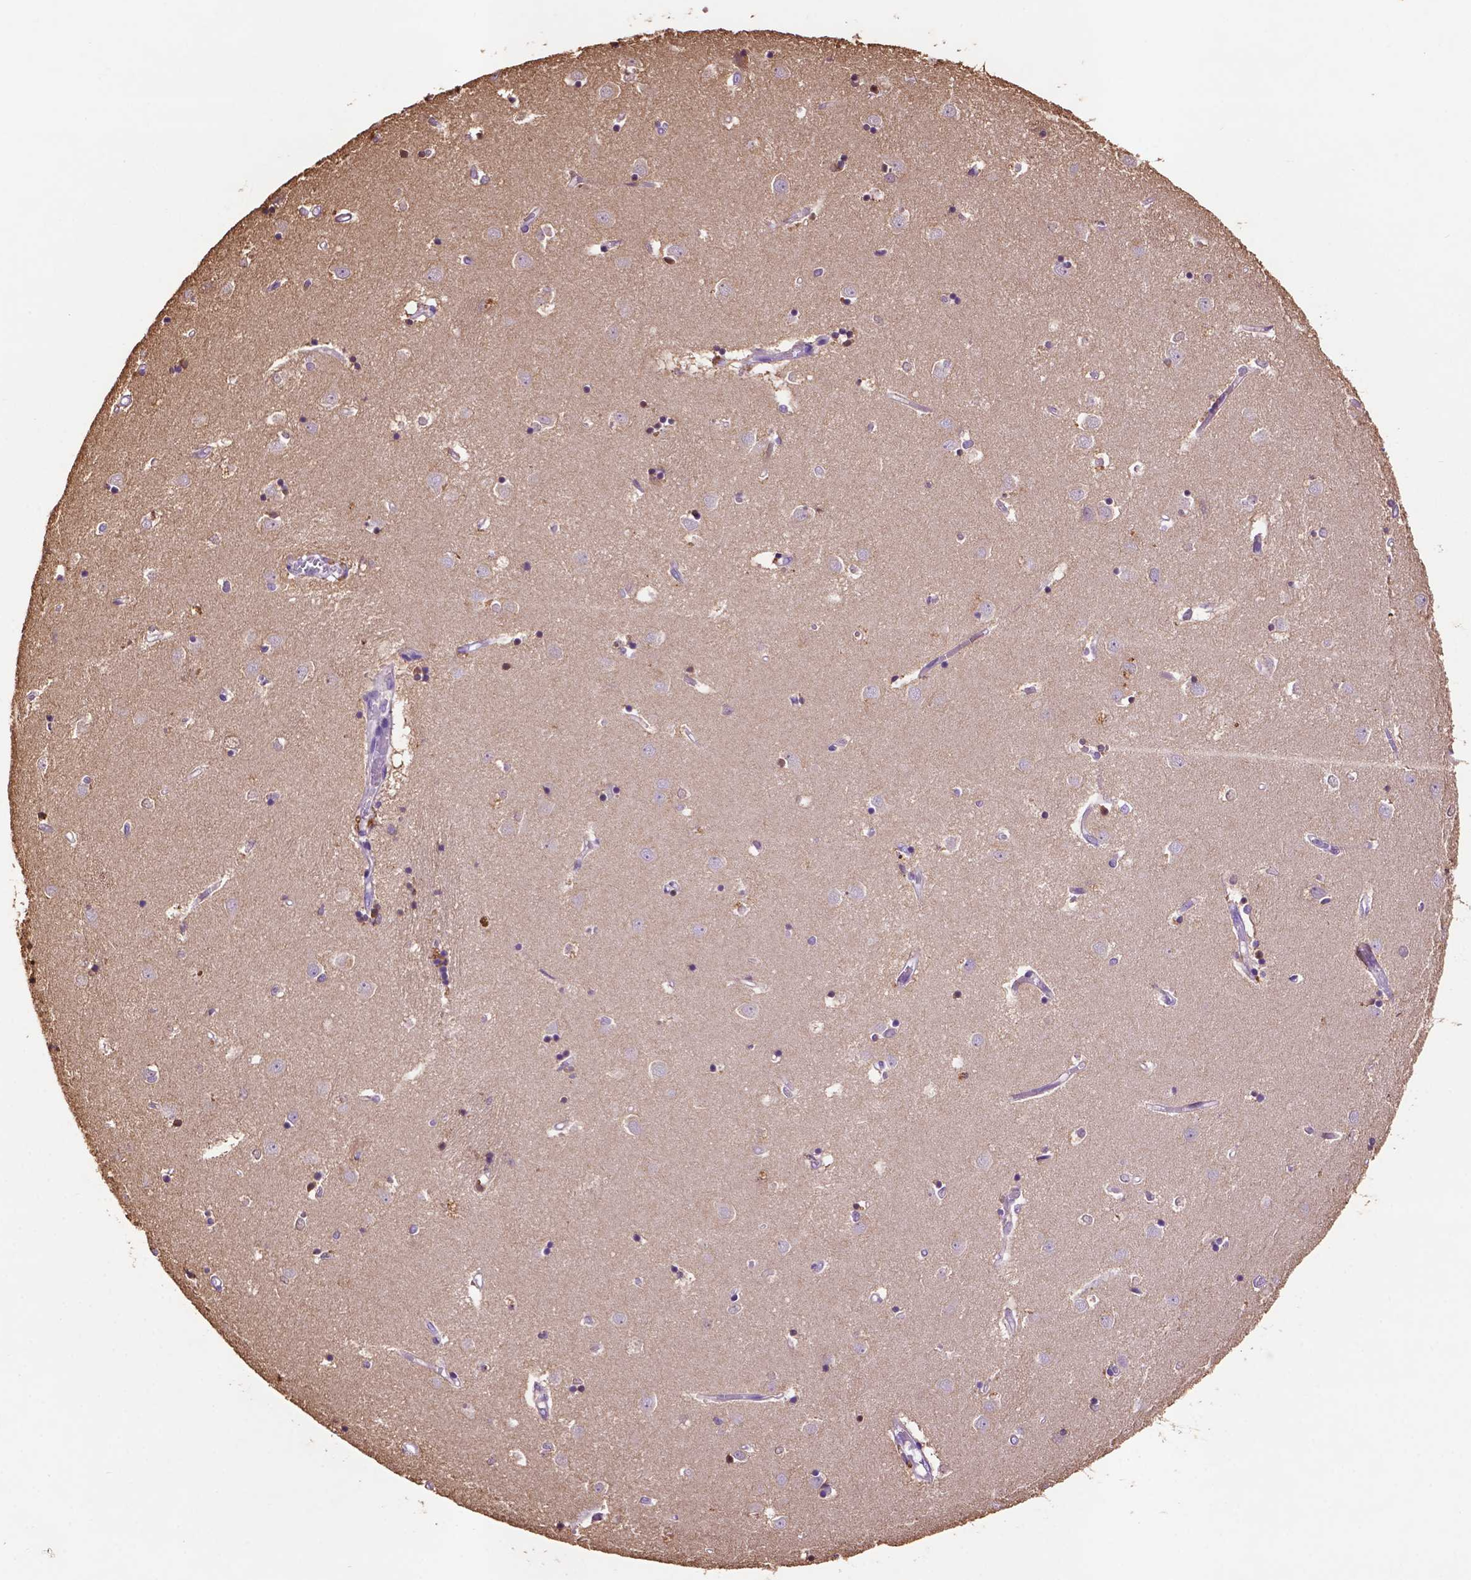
{"staining": {"intensity": "moderate", "quantity": "<25%", "location": "cytoplasmic/membranous"}, "tissue": "caudate", "cell_type": "Glial cells", "image_type": "normal", "snomed": [{"axis": "morphology", "description": "Normal tissue, NOS"}, {"axis": "topography", "description": "Lateral ventricle wall"}], "caption": "Immunohistochemistry (IHC) of benign human caudate exhibits low levels of moderate cytoplasmic/membranous expression in about <25% of glial cells.", "gene": "GDPD5", "patient": {"sex": "male", "age": 54}}